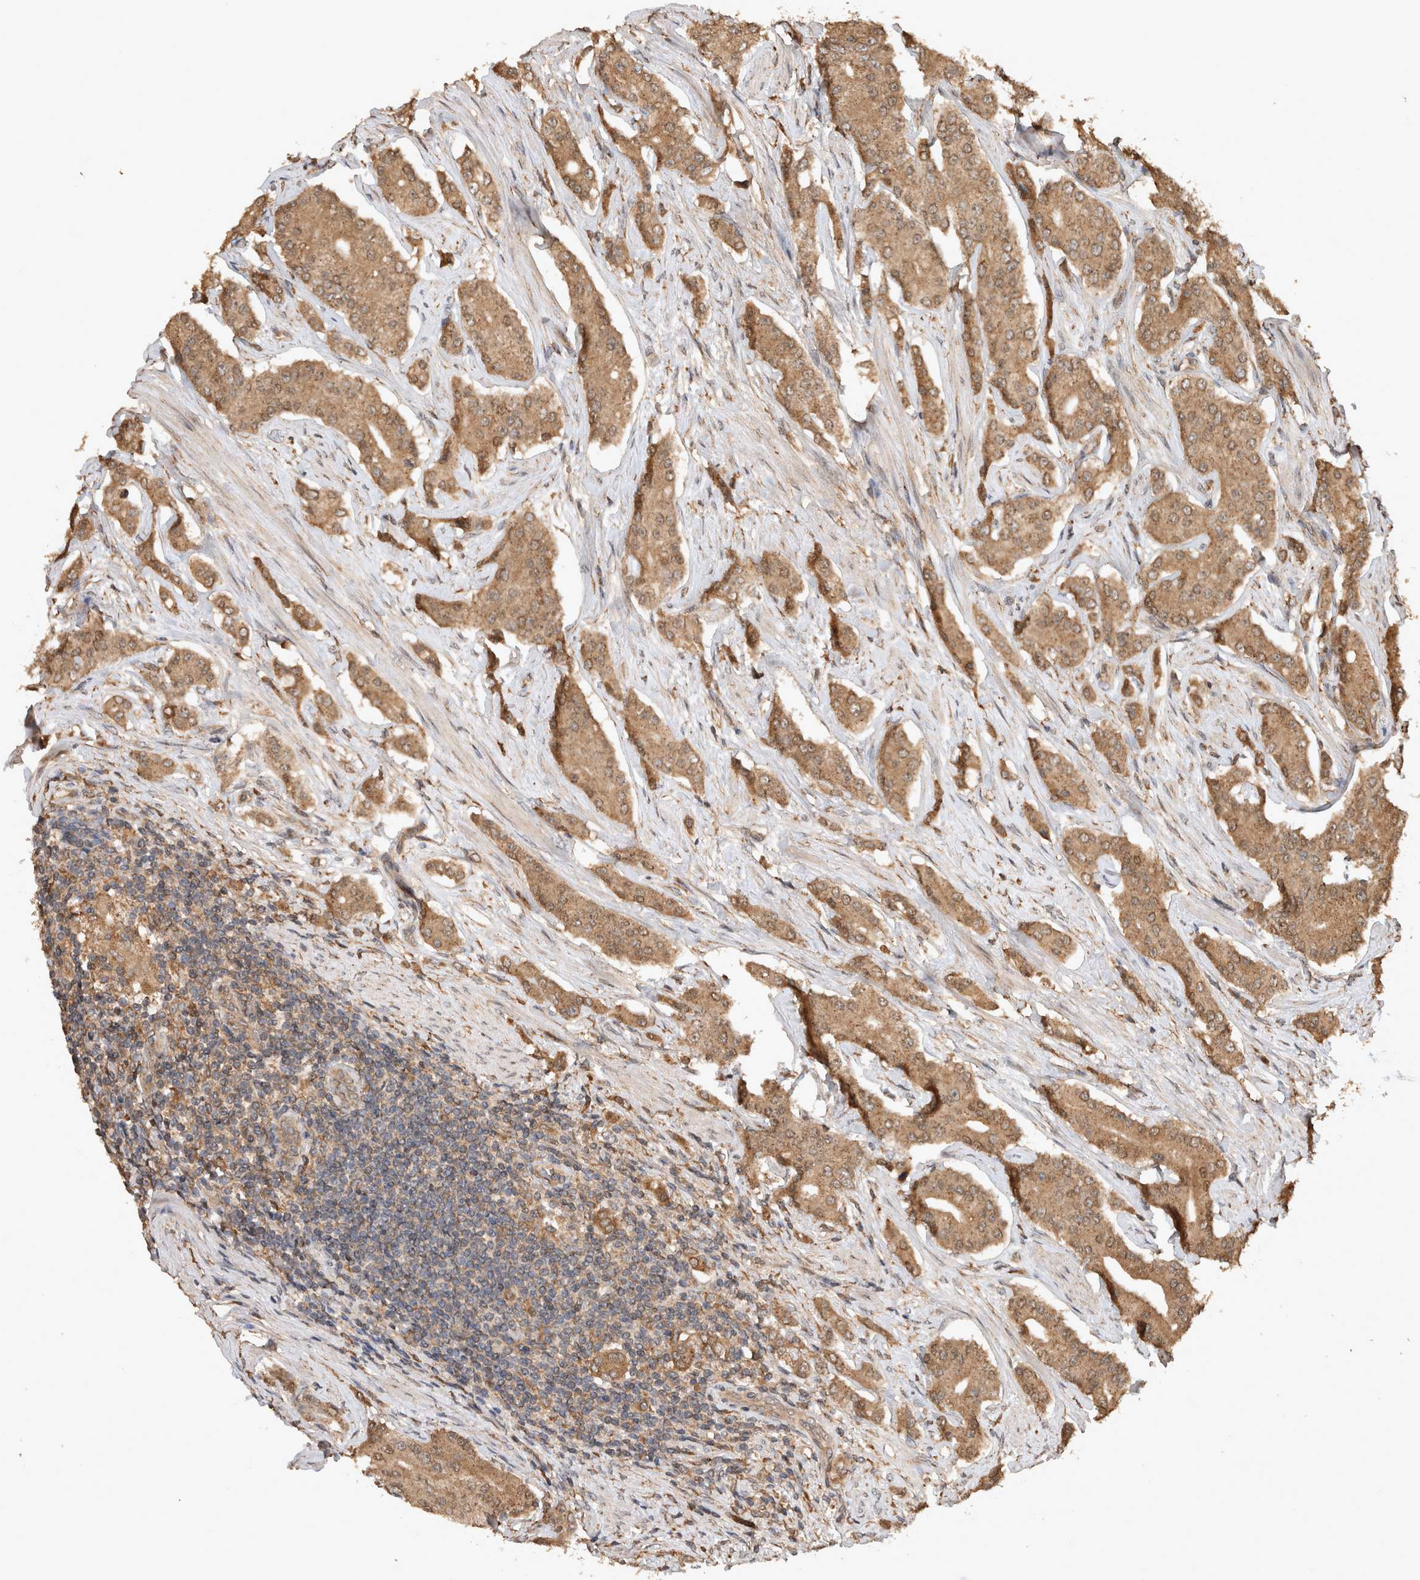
{"staining": {"intensity": "moderate", "quantity": ">75%", "location": "cytoplasmic/membranous,nuclear"}, "tissue": "prostate cancer", "cell_type": "Tumor cells", "image_type": "cancer", "snomed": [{"axis": "morphology", "description": "Adenocarcinoma, High grade"}, {"axis": "topography", "description": "Prostate"}], "caption": "A medium amount of moderate cytoplasmic/membranous and nuclear expression is appreciated in approximately >75% of tumor cells in prostate high-grade adenocarcinoma tissue.", "gene": "OTUD7B", "patient": {"sex": "male", "age": 71}}